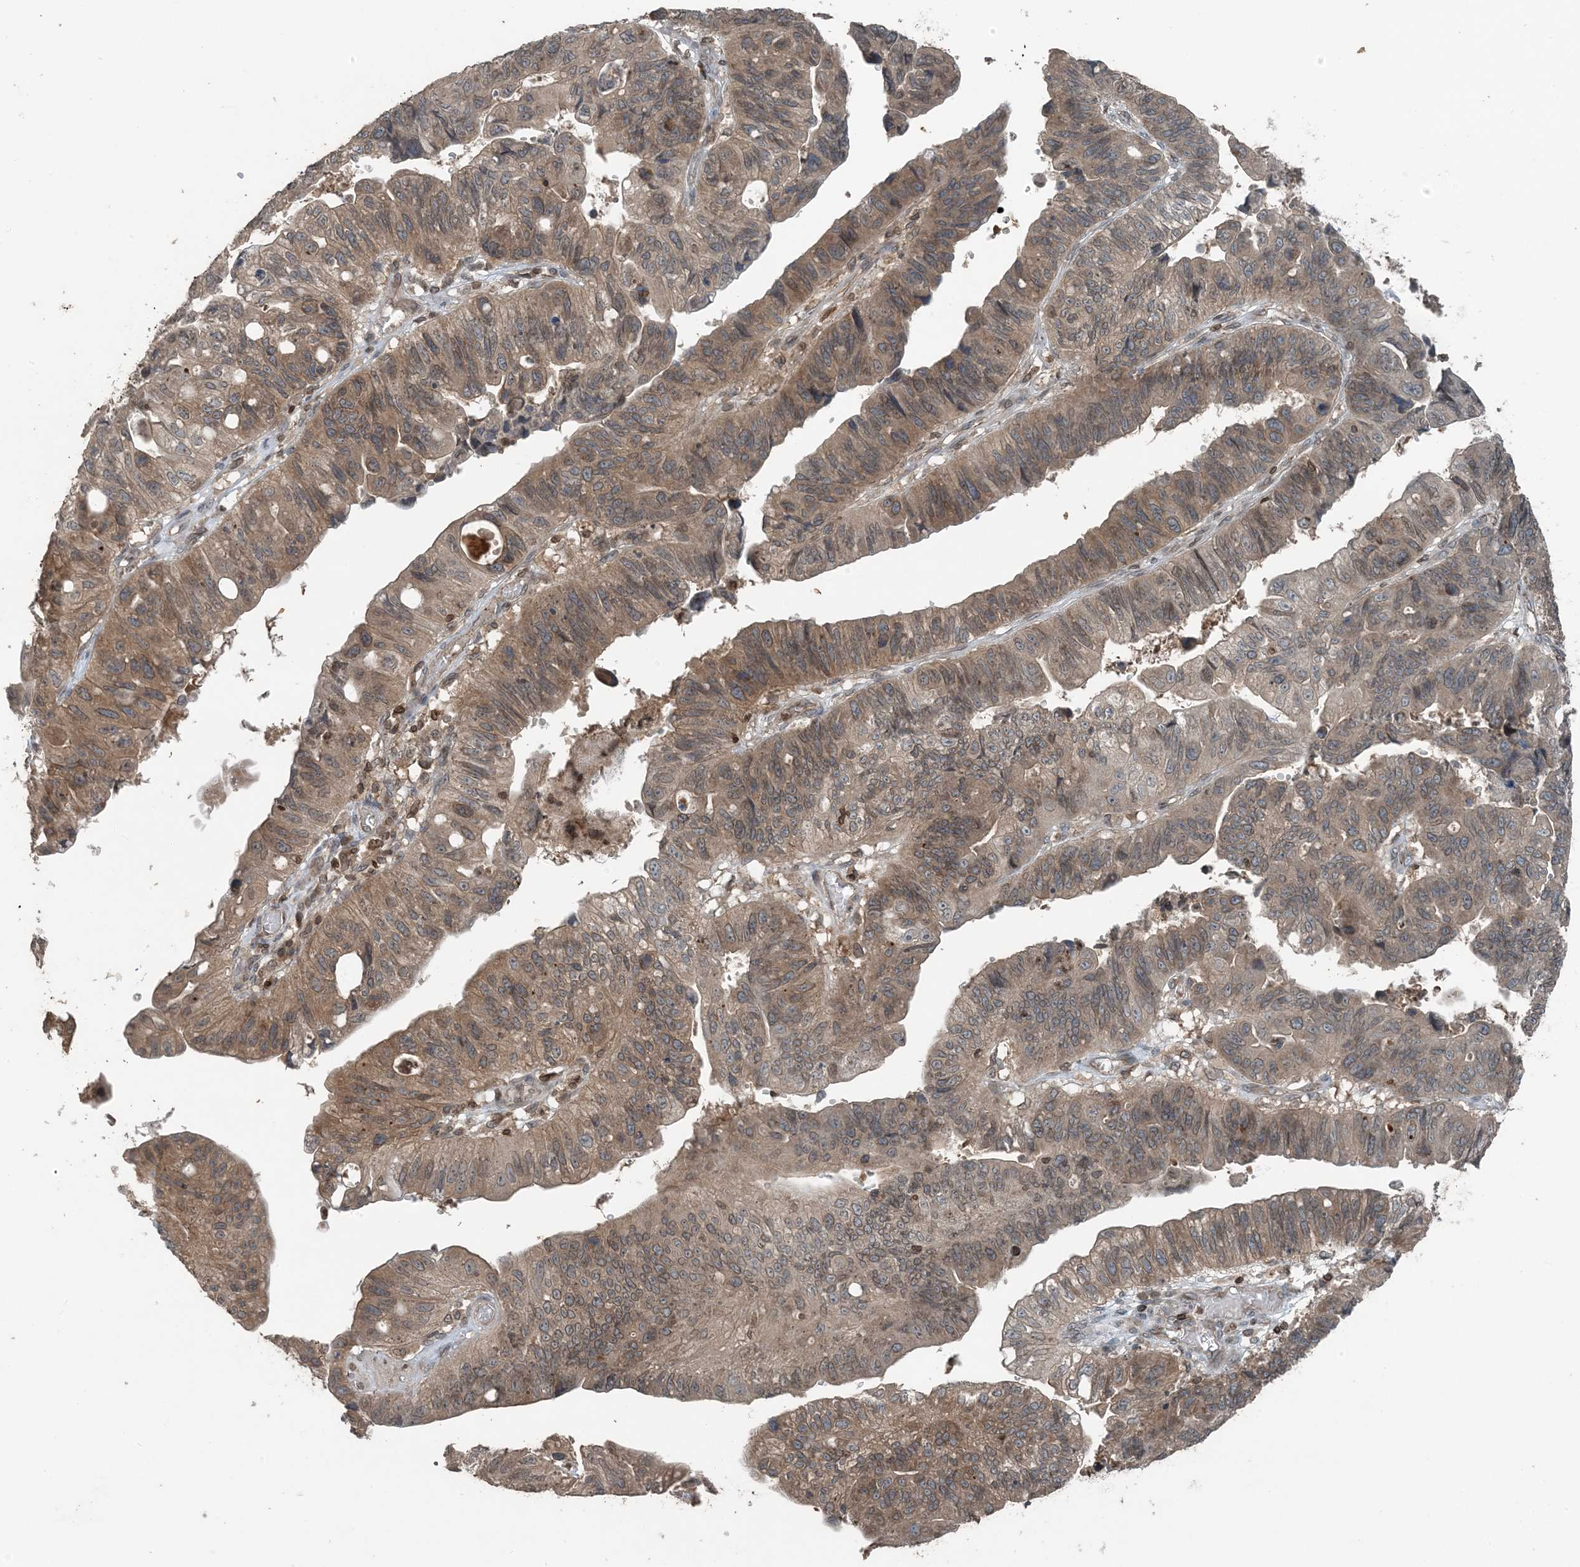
{"staining": {"intensity": "moderate", "quantity": ">75%", "location": "cytoplasmic/membranous,nuclear"}, "tissue": "stomach cancer", "cell_type": "Tumor cells", "image_type": "cancer", "snomed": [{"axis": "morphology", "description": "Adenocarcinoma, NOS"}, {"axis": "topography", "description": "Stomach"}], "caption": "Protein expression analysis of human stomach cancer (adenocarcinoma) reveals moderate cytoplasmic/membranous and nuclear expression in approximately >75% of tumor cells.", "gene": "ZFAND2B", "patient": {"sex": "male", "age": 59}}